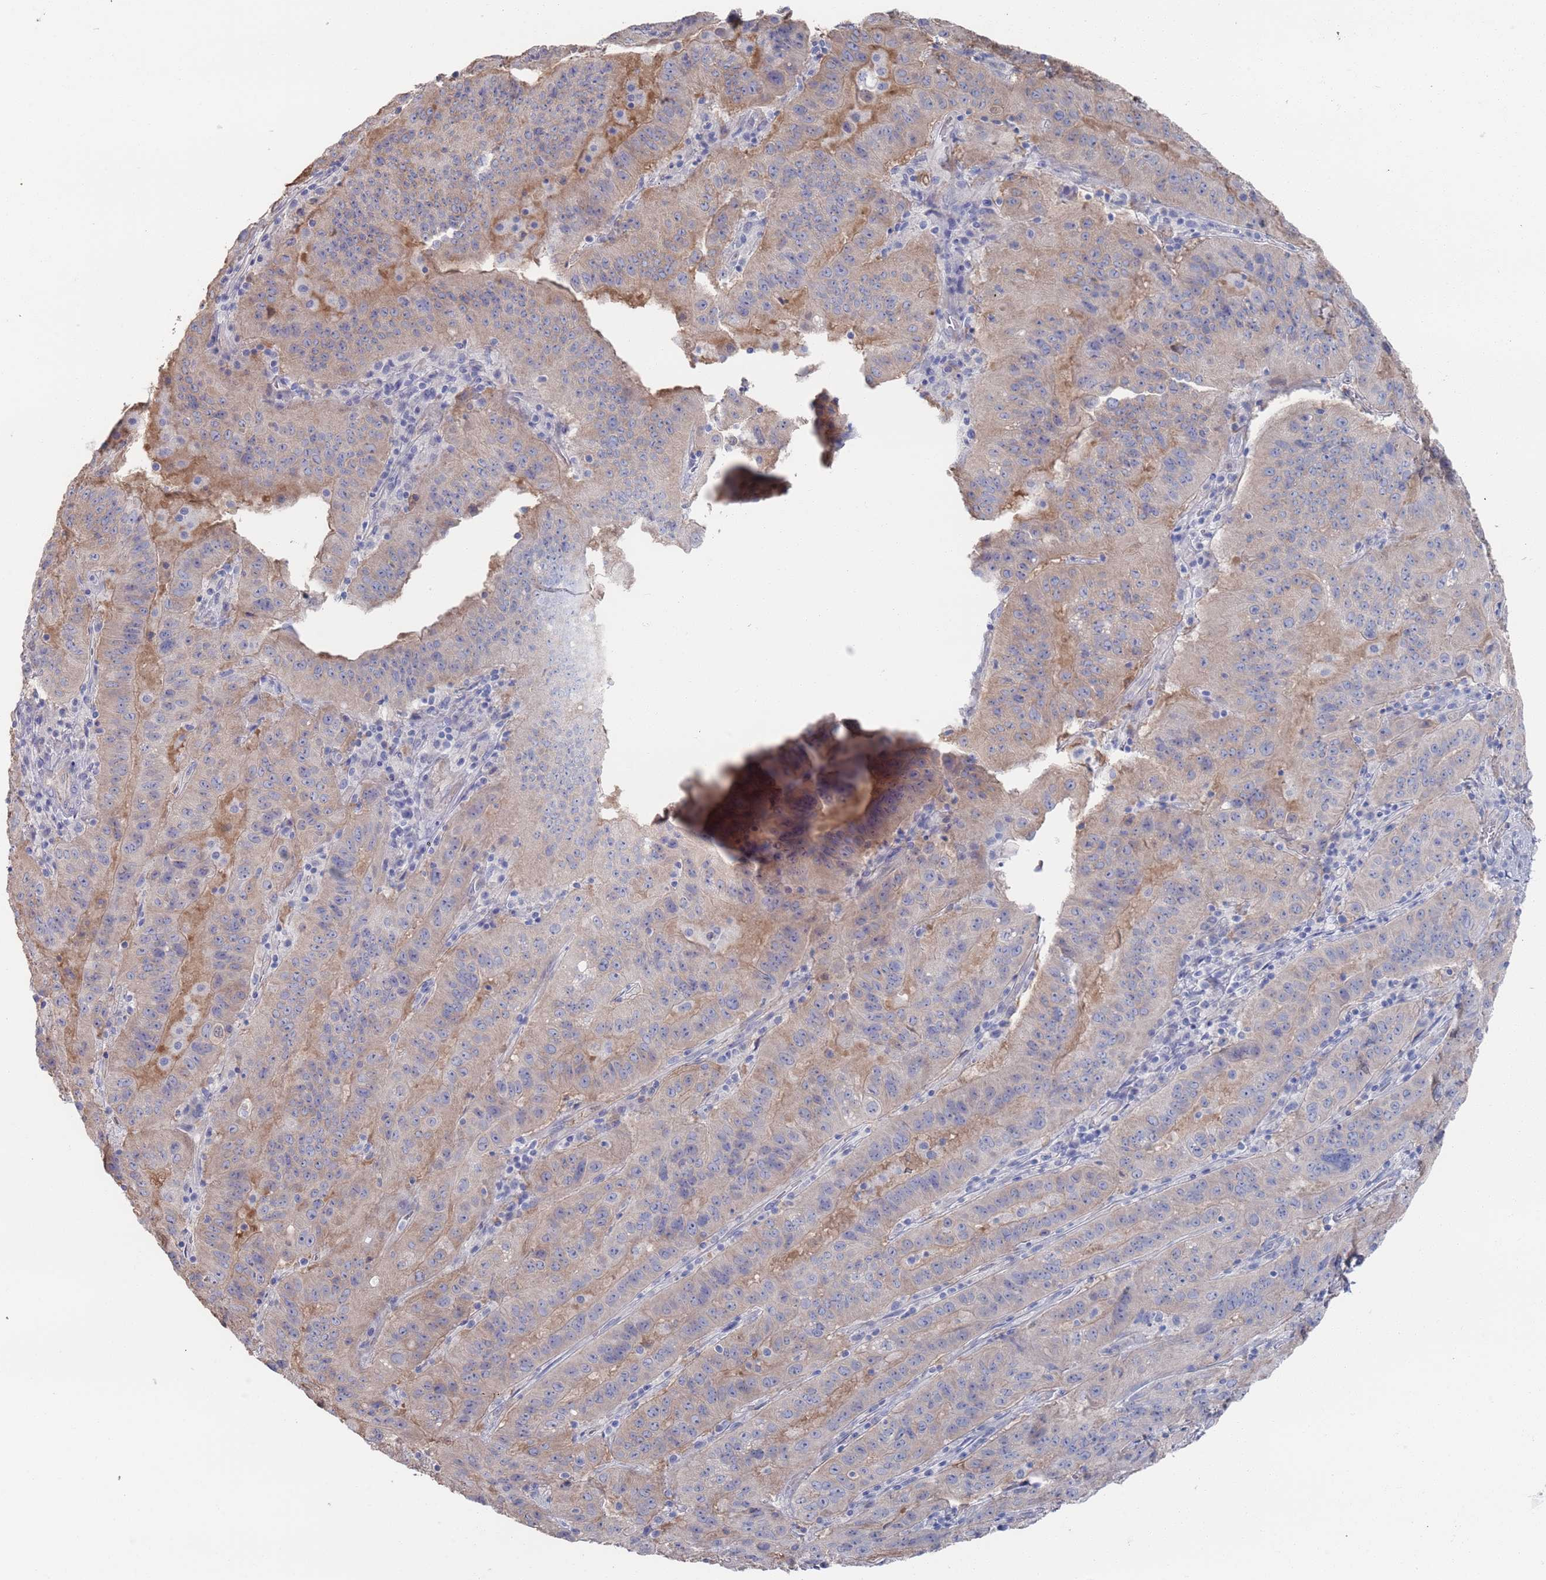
{"staining": {"intensity": "weak", "quantity": "25%-75%", "location": "cytoplasmic/membranous"}, "tissue": "pancreatic cancer", "cell_type": "Tumor cells", "image_type": "cancer", "snomed": [{"axis": "morphology", "description": "Adenocarcinoma, NOS"}, {"axis": "topography", "description": "Pancreas"}], "caption": "Protein expression analysis of human pancreatic cancer reveals weak cytoplasmic/membranous expression in about 25%-75% of tumor cells.", "gene": "TMCO3", "patient": {"sex": "male", "age": 63}}